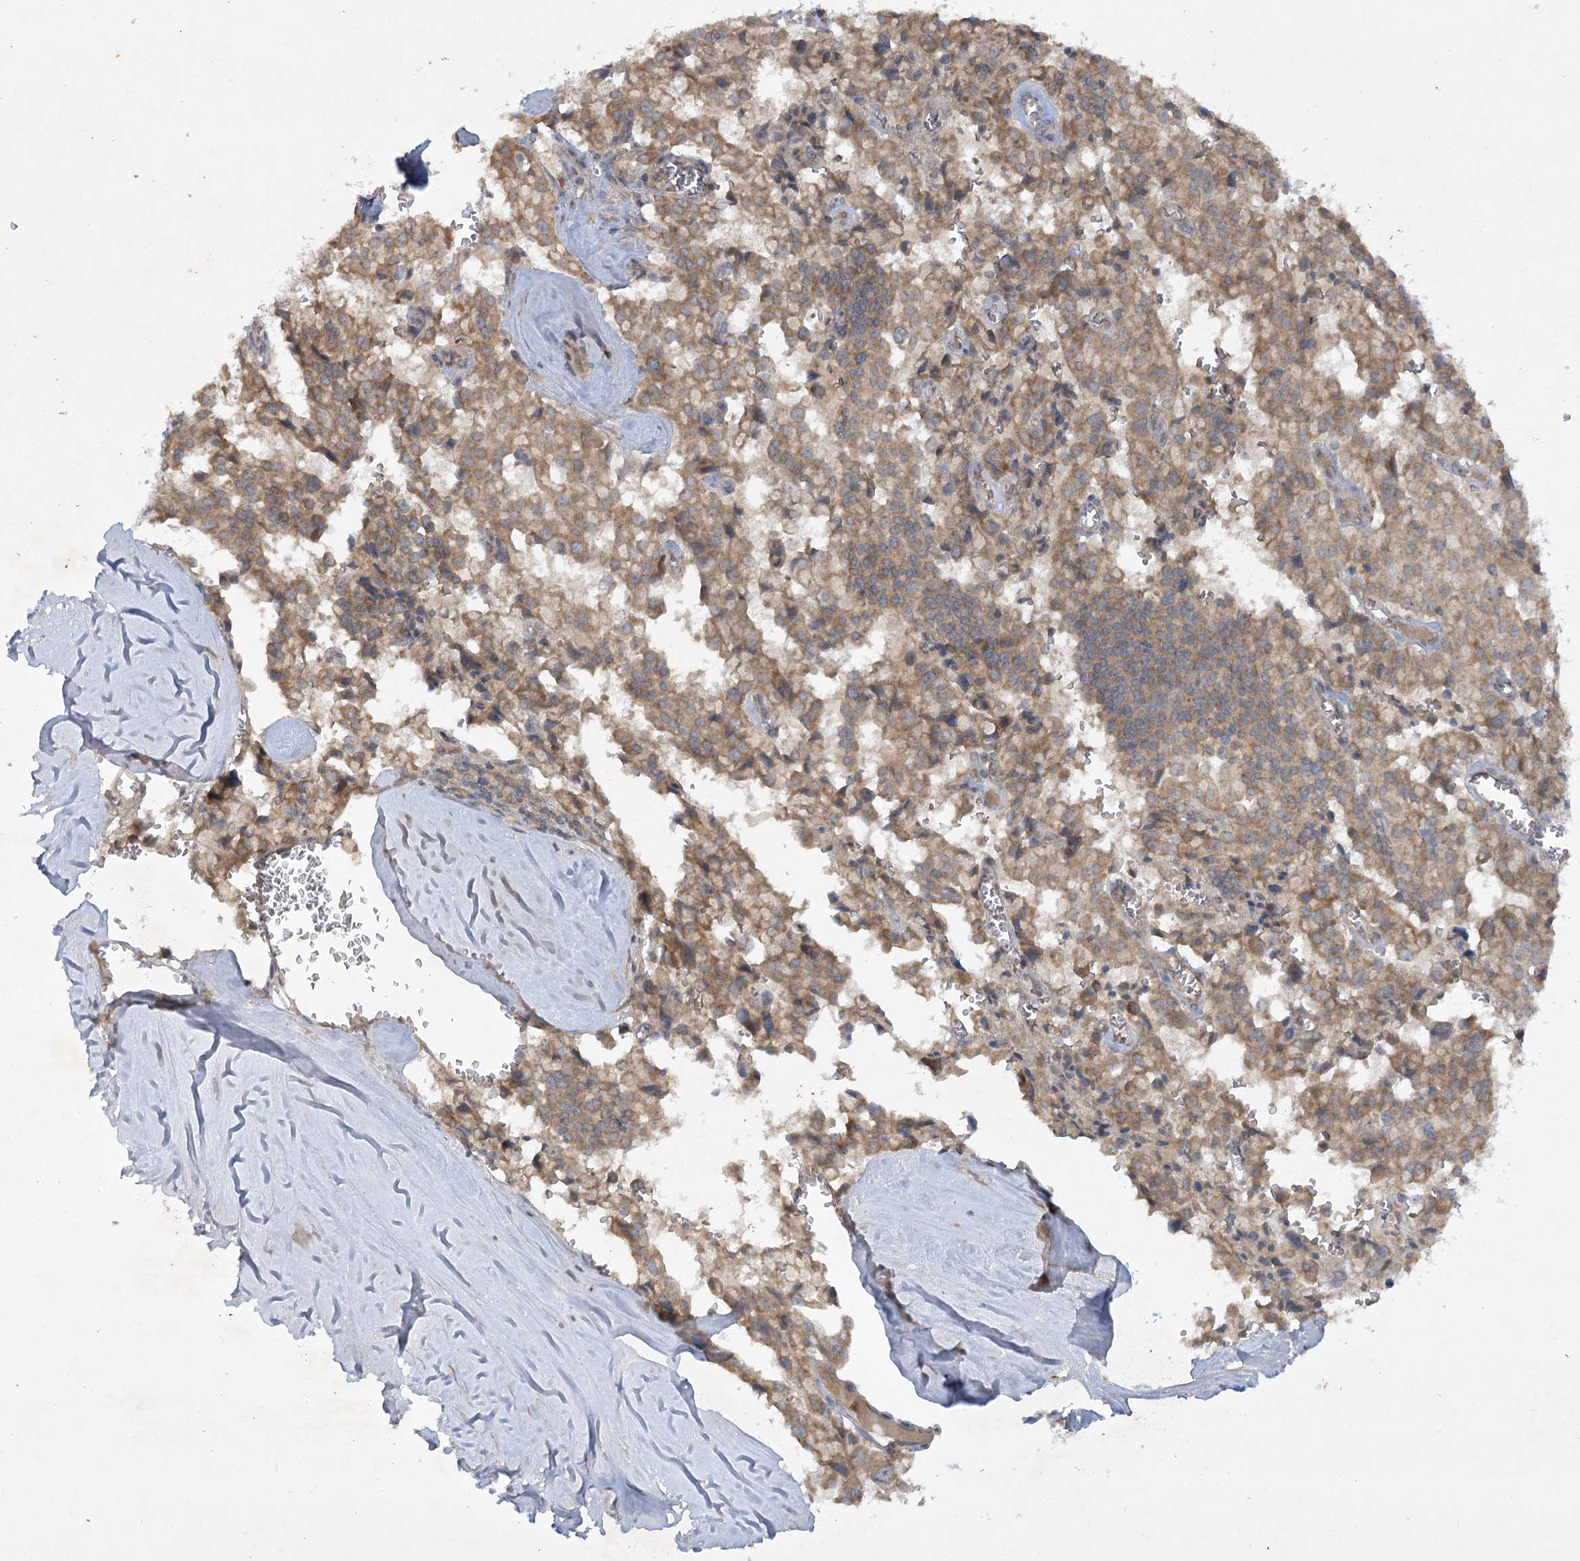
{"staining": {"intensity": "moderate", "quantity": ">75%", "location": "cytoplasmic/membranous"}, "tissue": "pancreatic cancer", "cell_type": "Tumor cells", "image_type": "cancer", "snomed": [{"axis": "morphology", "description": "Adenocarcinoma, NOS"}, {"axis": "topography", "description": "Pancreas"}], "caption": "IHC (DAB (3,3'-diaminobenzidine)) staining of human pancreatic adenocarcinoma demonstrates moderate cytoplasmic/membranous protein staining in approximately >75% of tumor cells. IHC stains the protein in brown and the nuclei are stained blue.", "gene": "TRAF3IP1", "patient": {"sex": "male", "age": 65}}